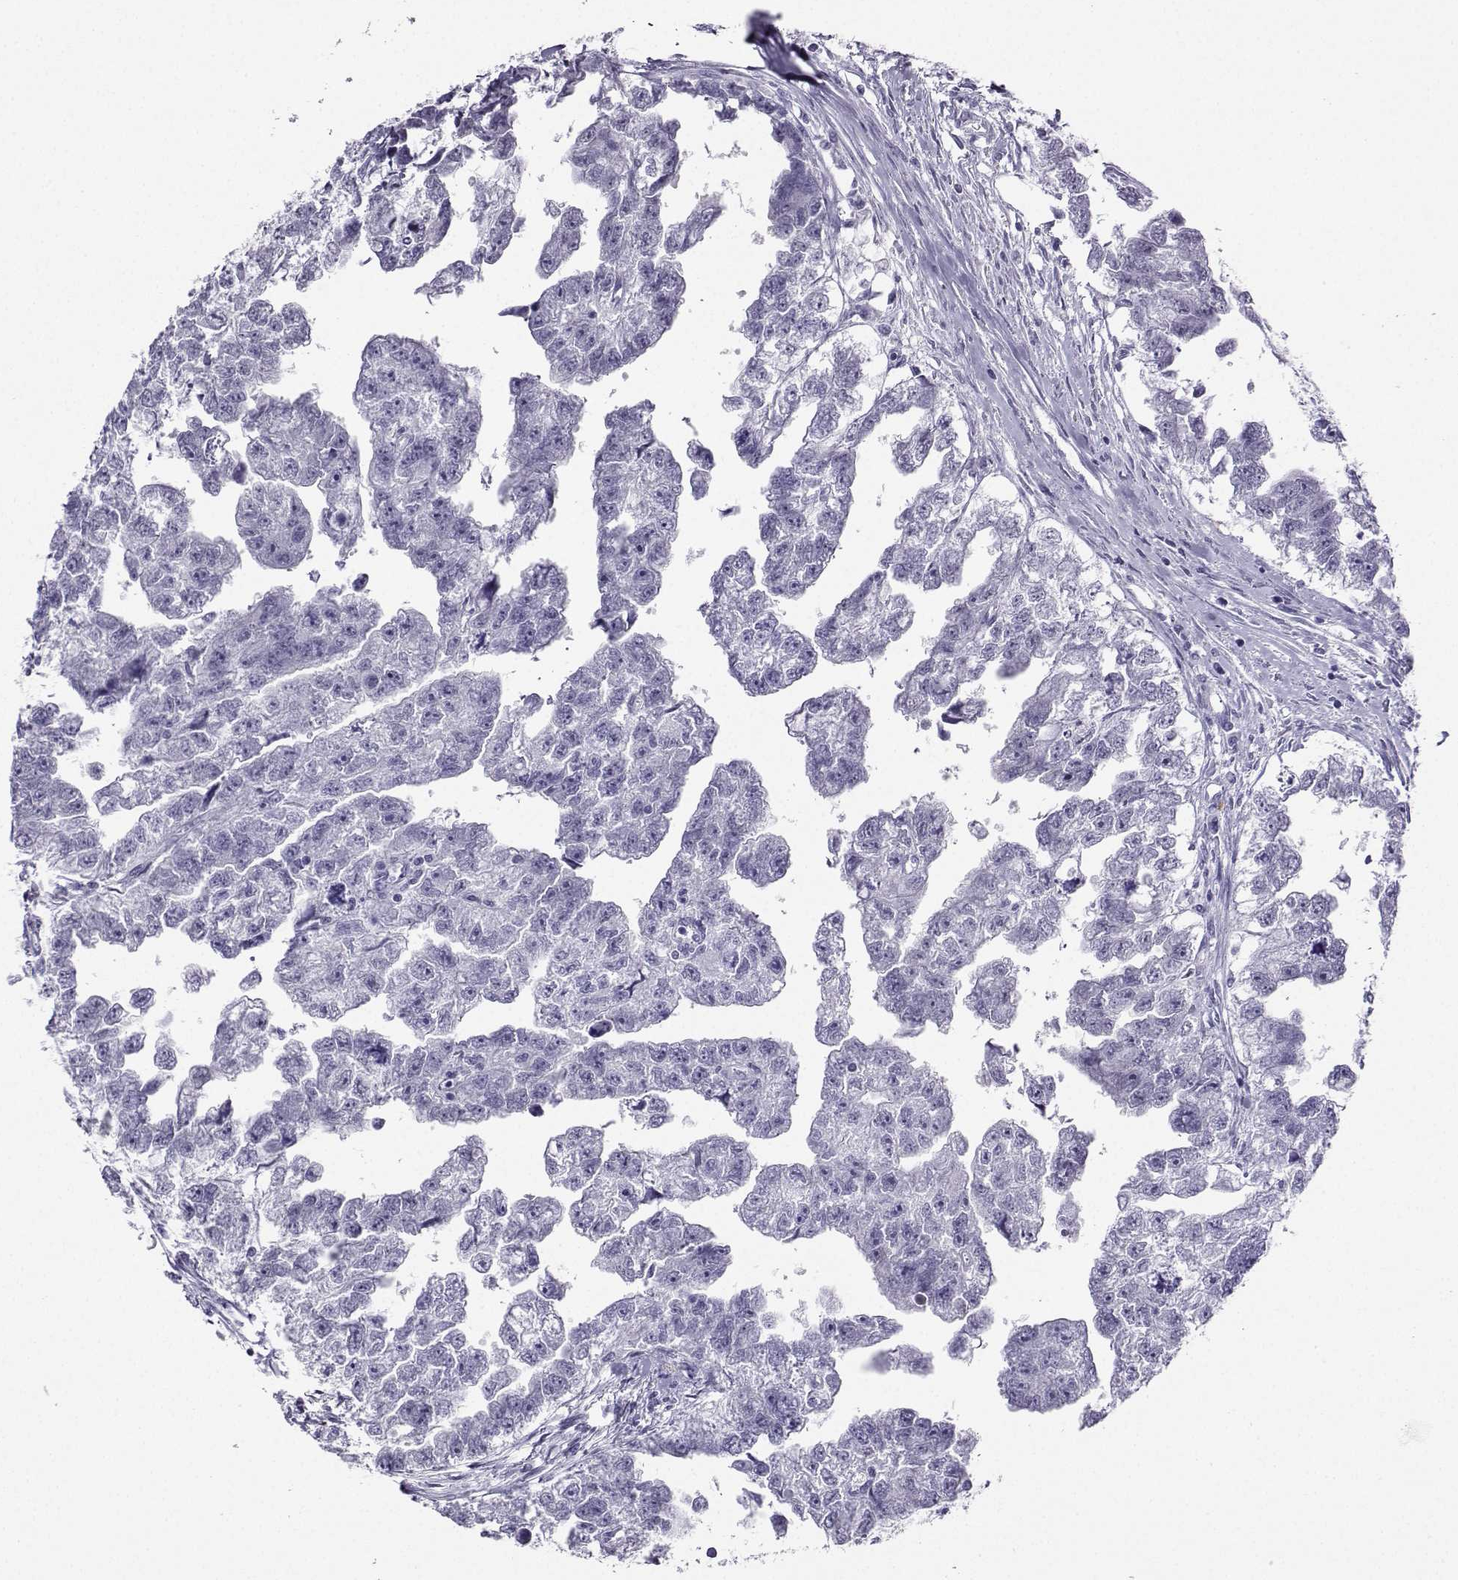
{"staining": {"intensity": "negative", "quantity": "none", "location": "none"}, "tissue": "testis cancer", "cell_type": "Tumor cells", "image_type": "cancer", "snomed": [{"axis": "morphology", "description": "Carcinoma, Embryonal, NOS"}, {"axis": "morphology", "description": "Teratoma, malignant, NOS"}, {"axis": "topography", "description": "Testis"}], "caption": "Tumor cells are negative for protein expression in human testis cancer.", "gene": "KIF17", "patient": {"sex": "male", "age": 44}}